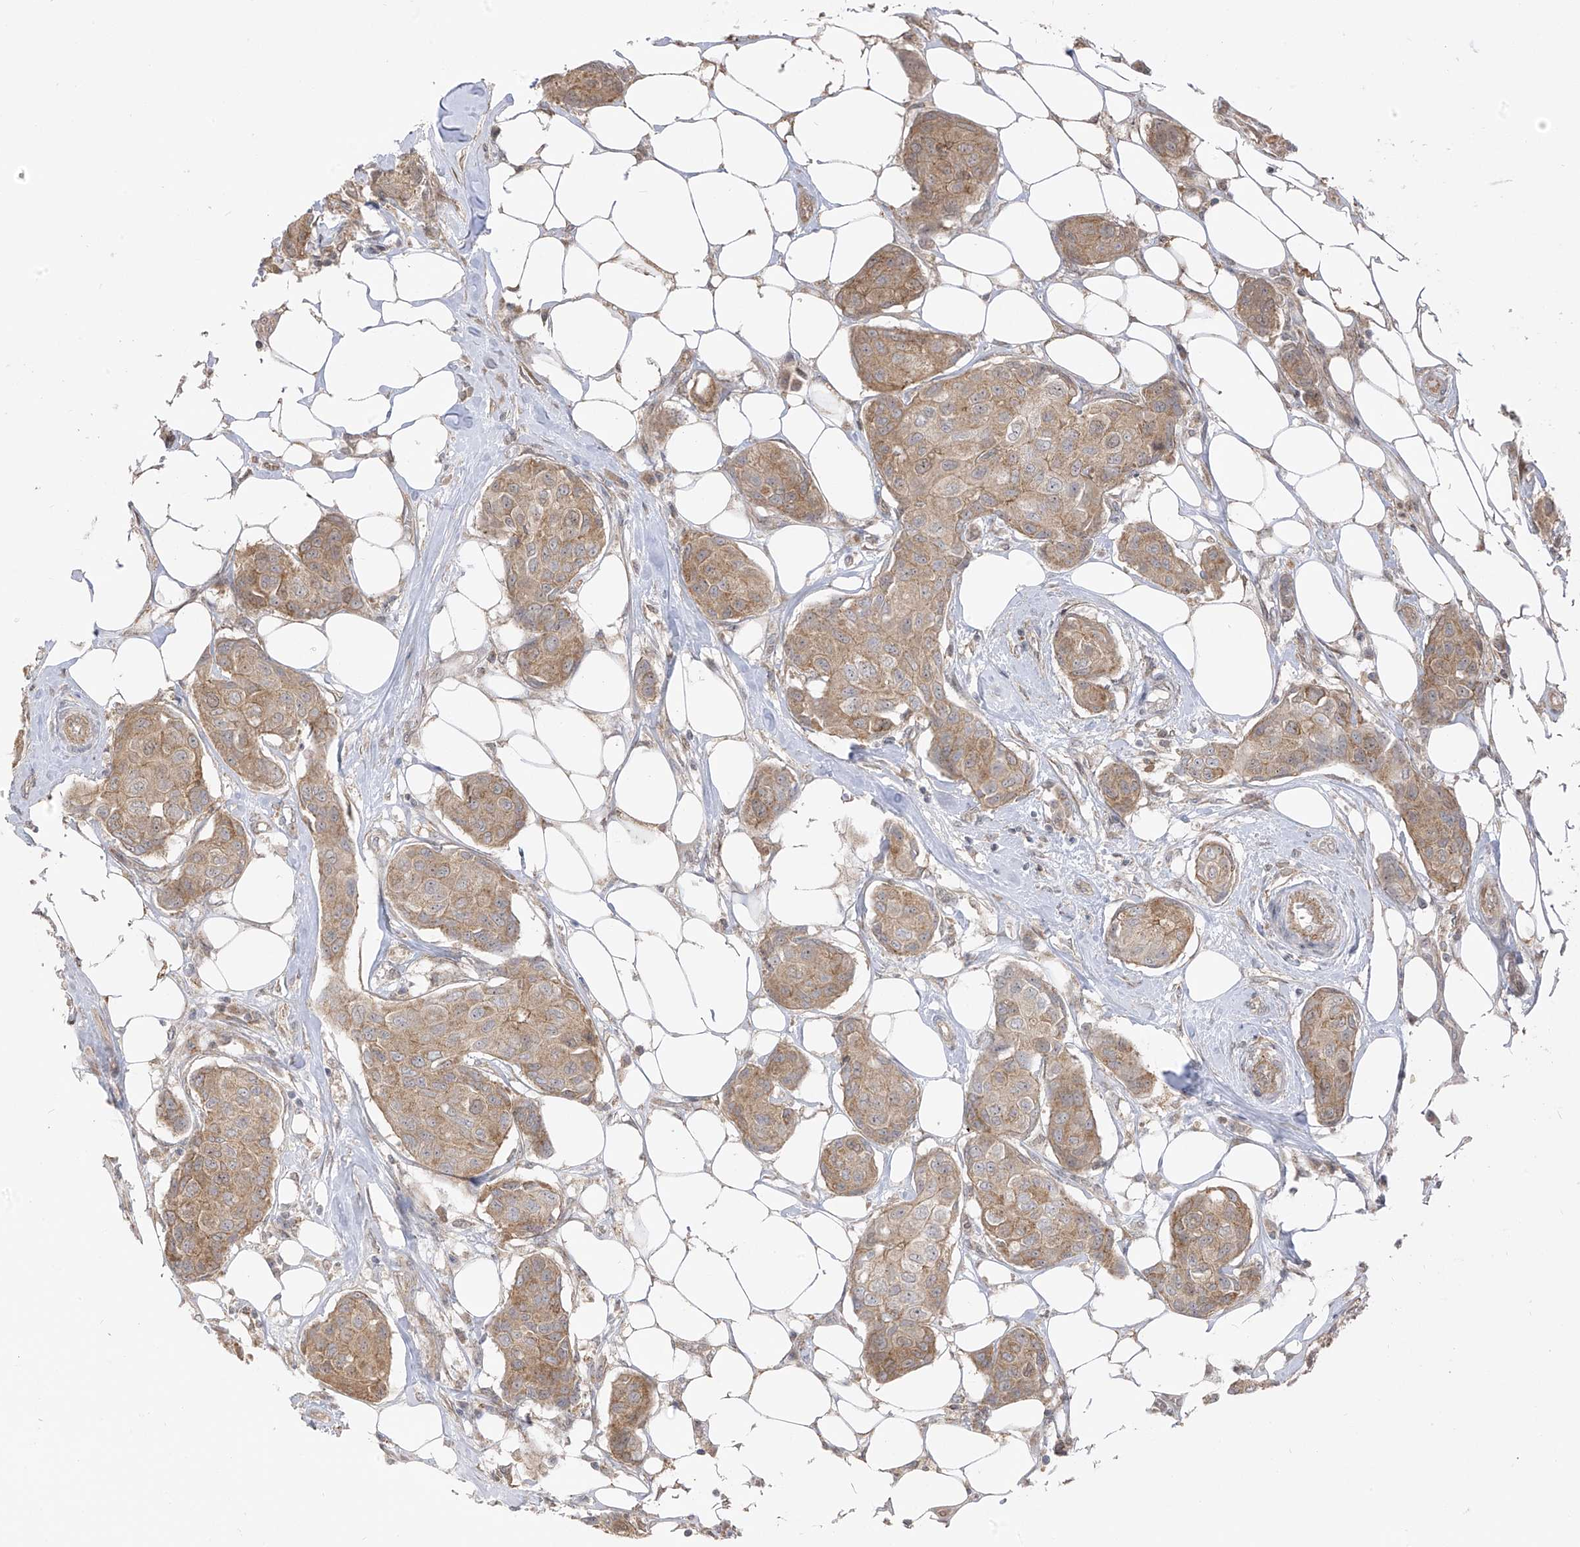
{"staining": {"intensity": "moderate", "quantity": ">75%", "location": "cytoplasmic/membranous"}, "tissue": "breast cancer", "cell_type": "Tumor cells", "image_type": "cancer", "snomed": [{"axis": "morphology", "description": "Duct carcinoma"}, {"axis": "topography", "description": "Breast"}], "caption": "Protein expression analysis of human breast cancer reveals moderate cytoplasmic/membranous expression in approximately >75% of tumor cells.", "gene": "PDE11A", "patient": {"sex": "female", "age": 80}}